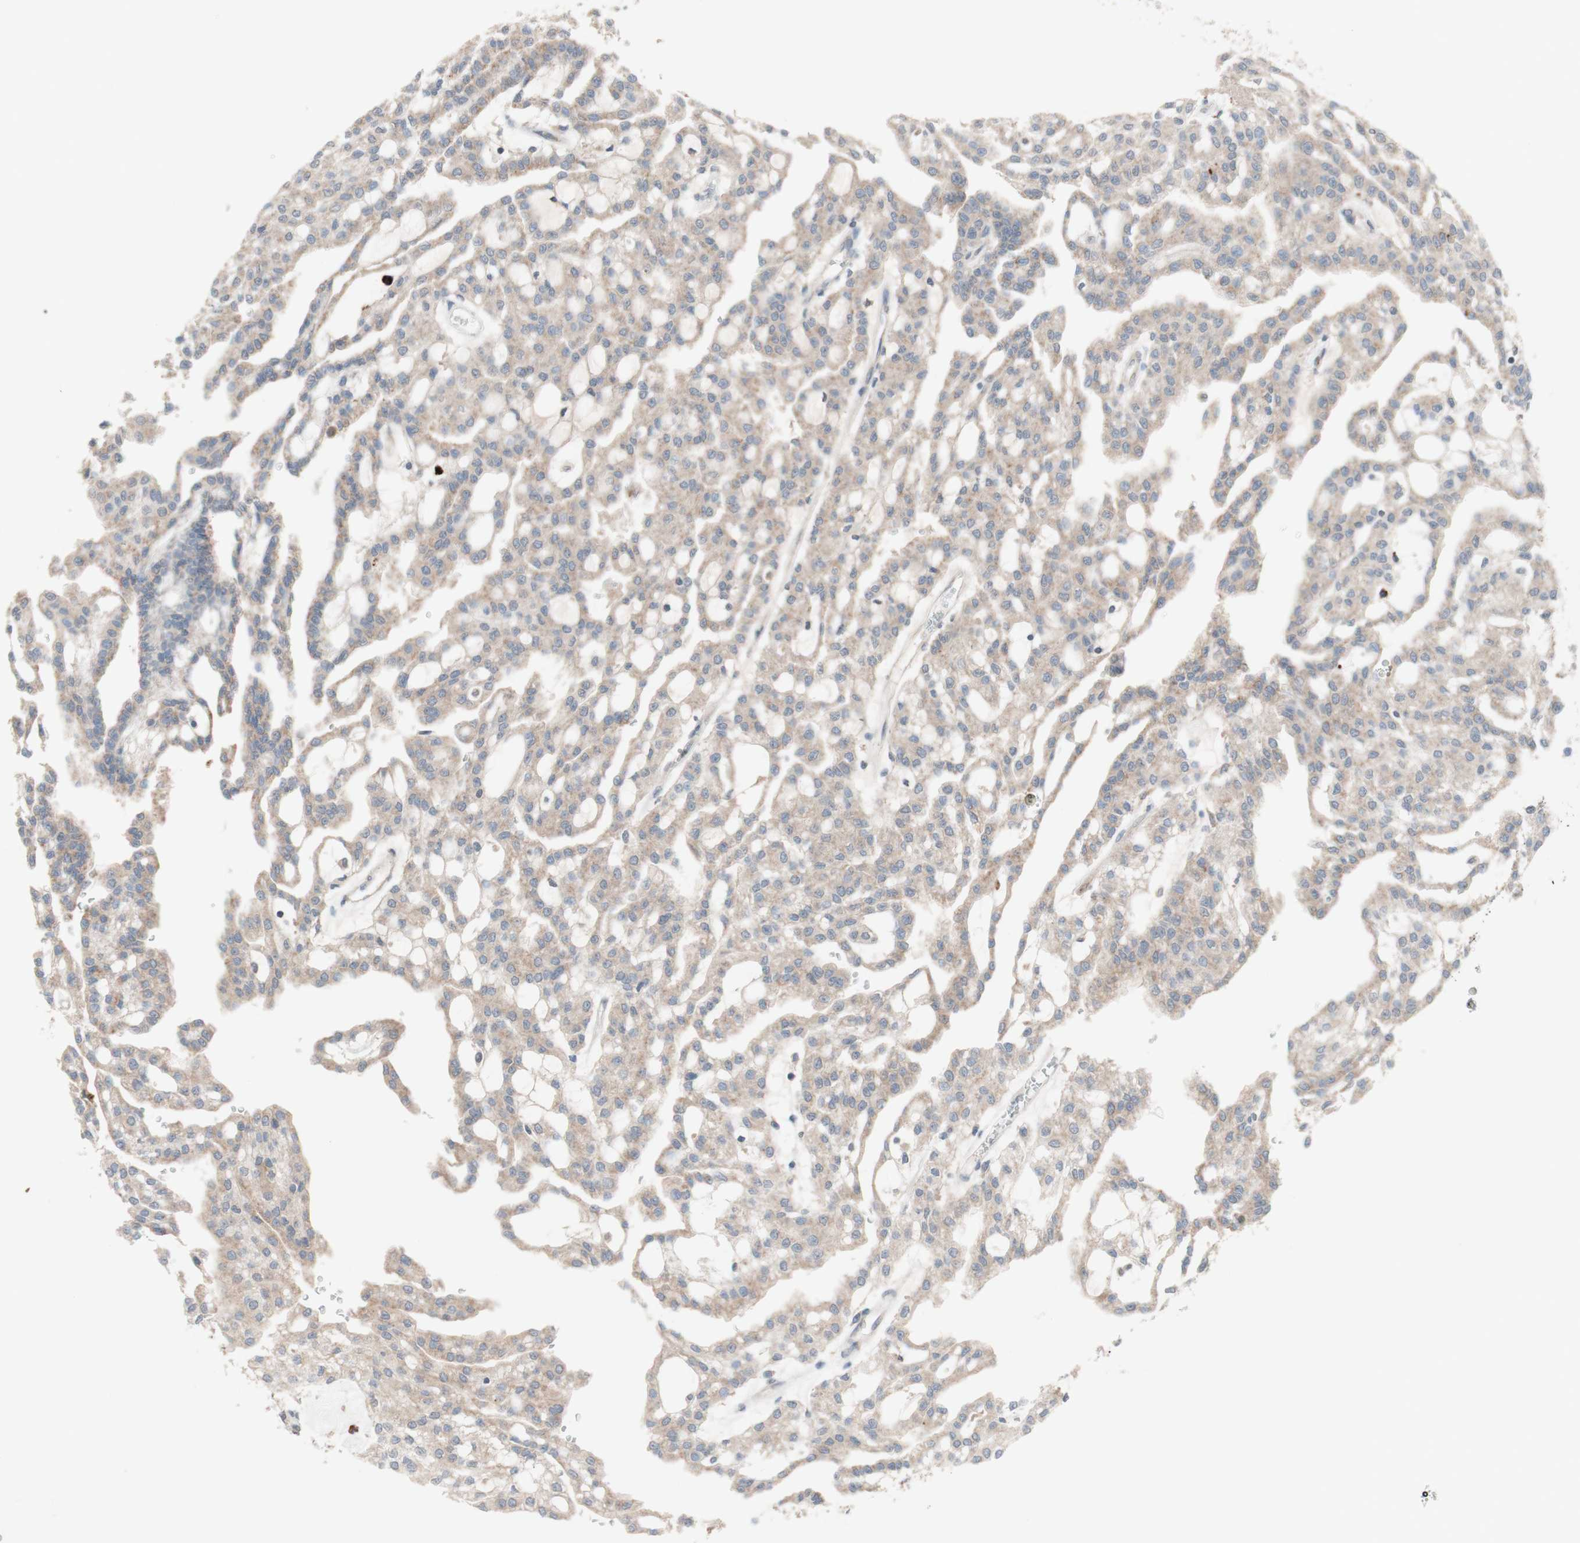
{"staining": {"intensity": "weak", "quantity": ">75%", "location": "cytoplasmic/membranous"}, "tissue": "renal cancer", "cell_type": "Tumor cells", "image_type": "cancer", "snomed": [{"axis": "morphology", "description": "Adenocarcinoma, NOS"}, {"axis": "topography", "description": "Kidney"}], "caption": "Immunohistochemistry (IHC) (DAB) staining of human adenocarcinoma (renal) displays weak cytoplasmic/membranous protein positivity in approximately >75% of tumor cells.", "gene": "PEX2", "patient": {"sex": "male", "age": 63}}